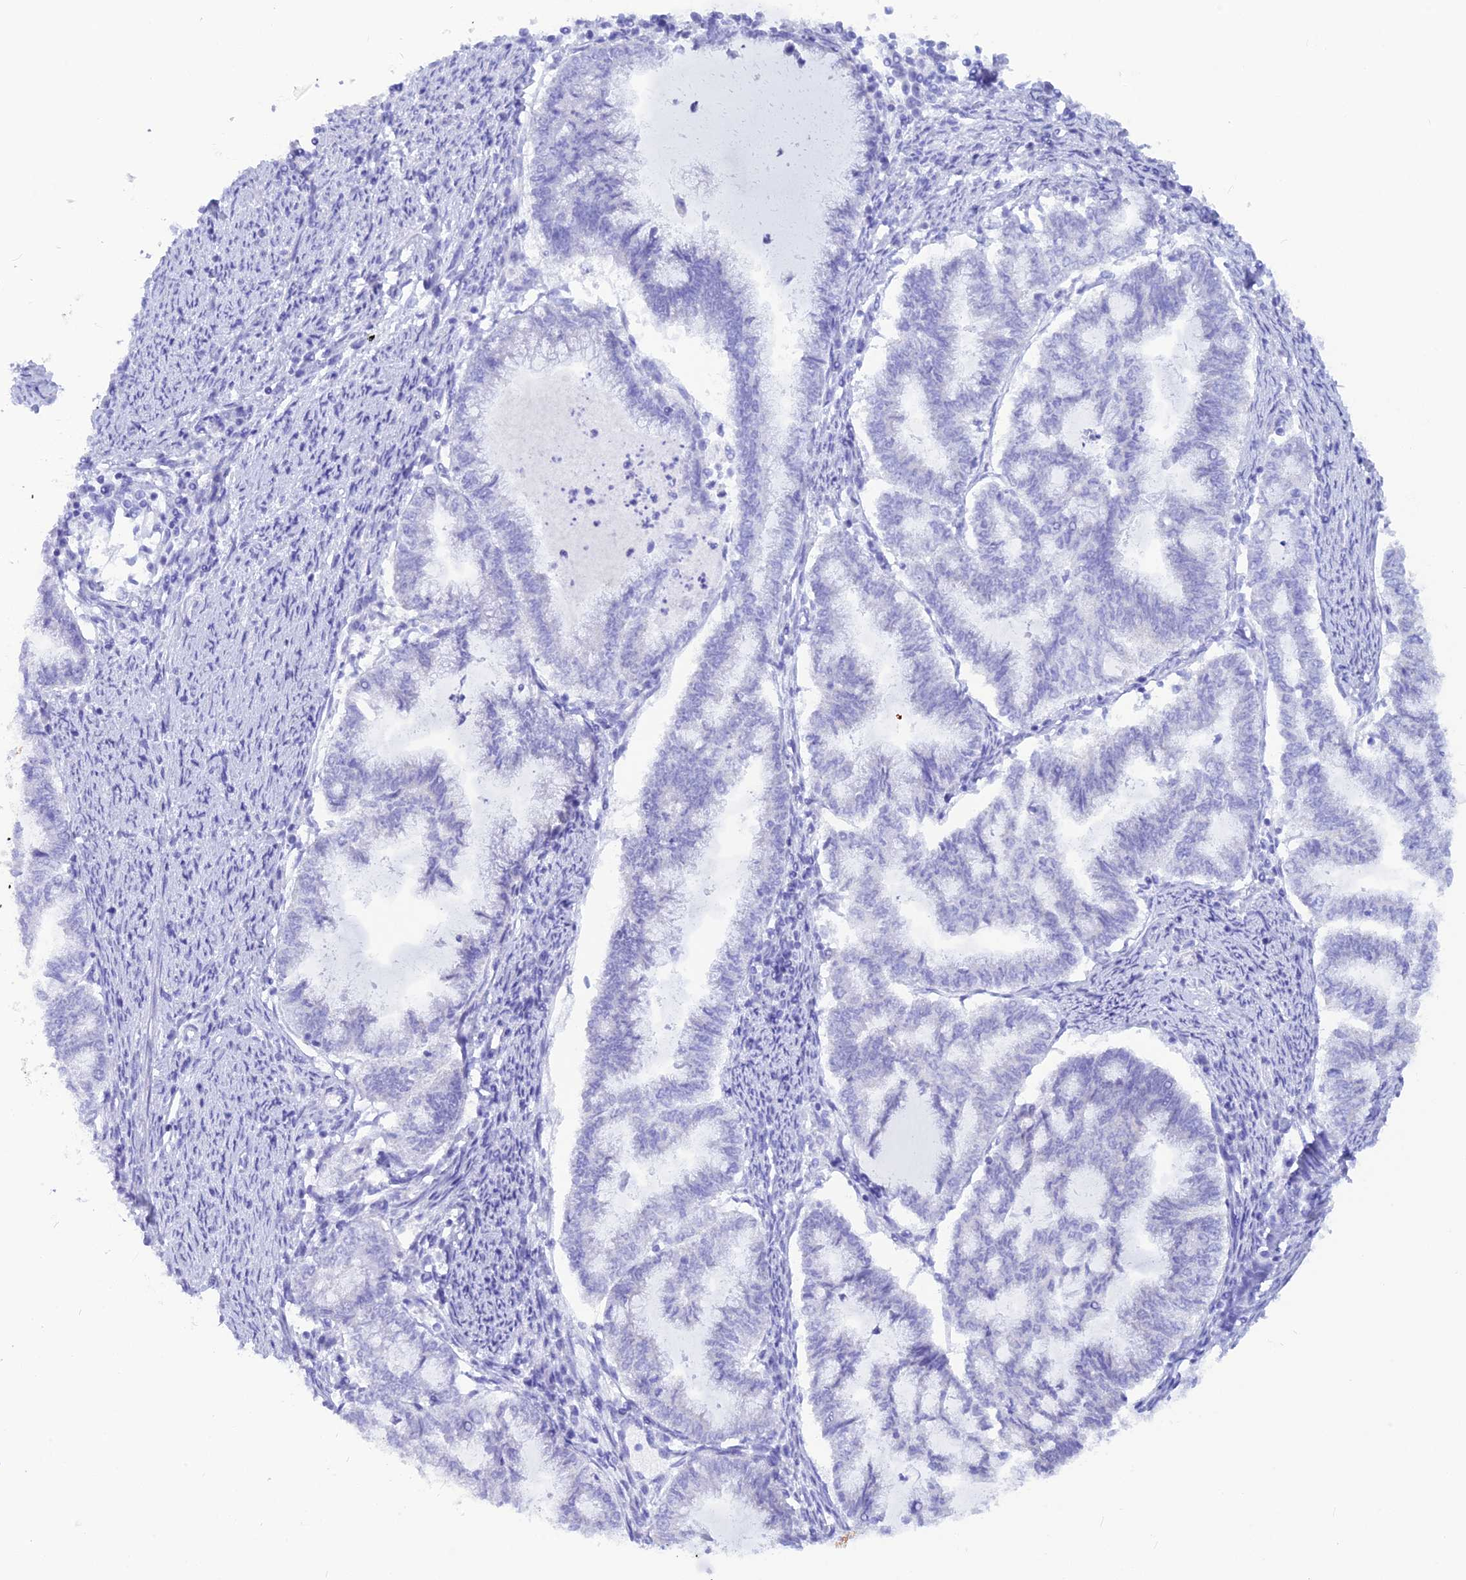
{"staining": {"intensity": "negative", "quantity": "none", "location": "none"}, "tissue": "endometrial cancer", "cell_type": "Tumor cells", "image_type": "cancer", "snomed": [{"axis": "morphology", "description": "Adenocarcinoma, NOS"}, {"axis": "topography", "description": "Endometrium"}], "caption": "Tumor cells show no significant protein positivity in endometrial cancer.", "gene": "GLYATL1", "patient": {"sex": "female", "age": 79}}